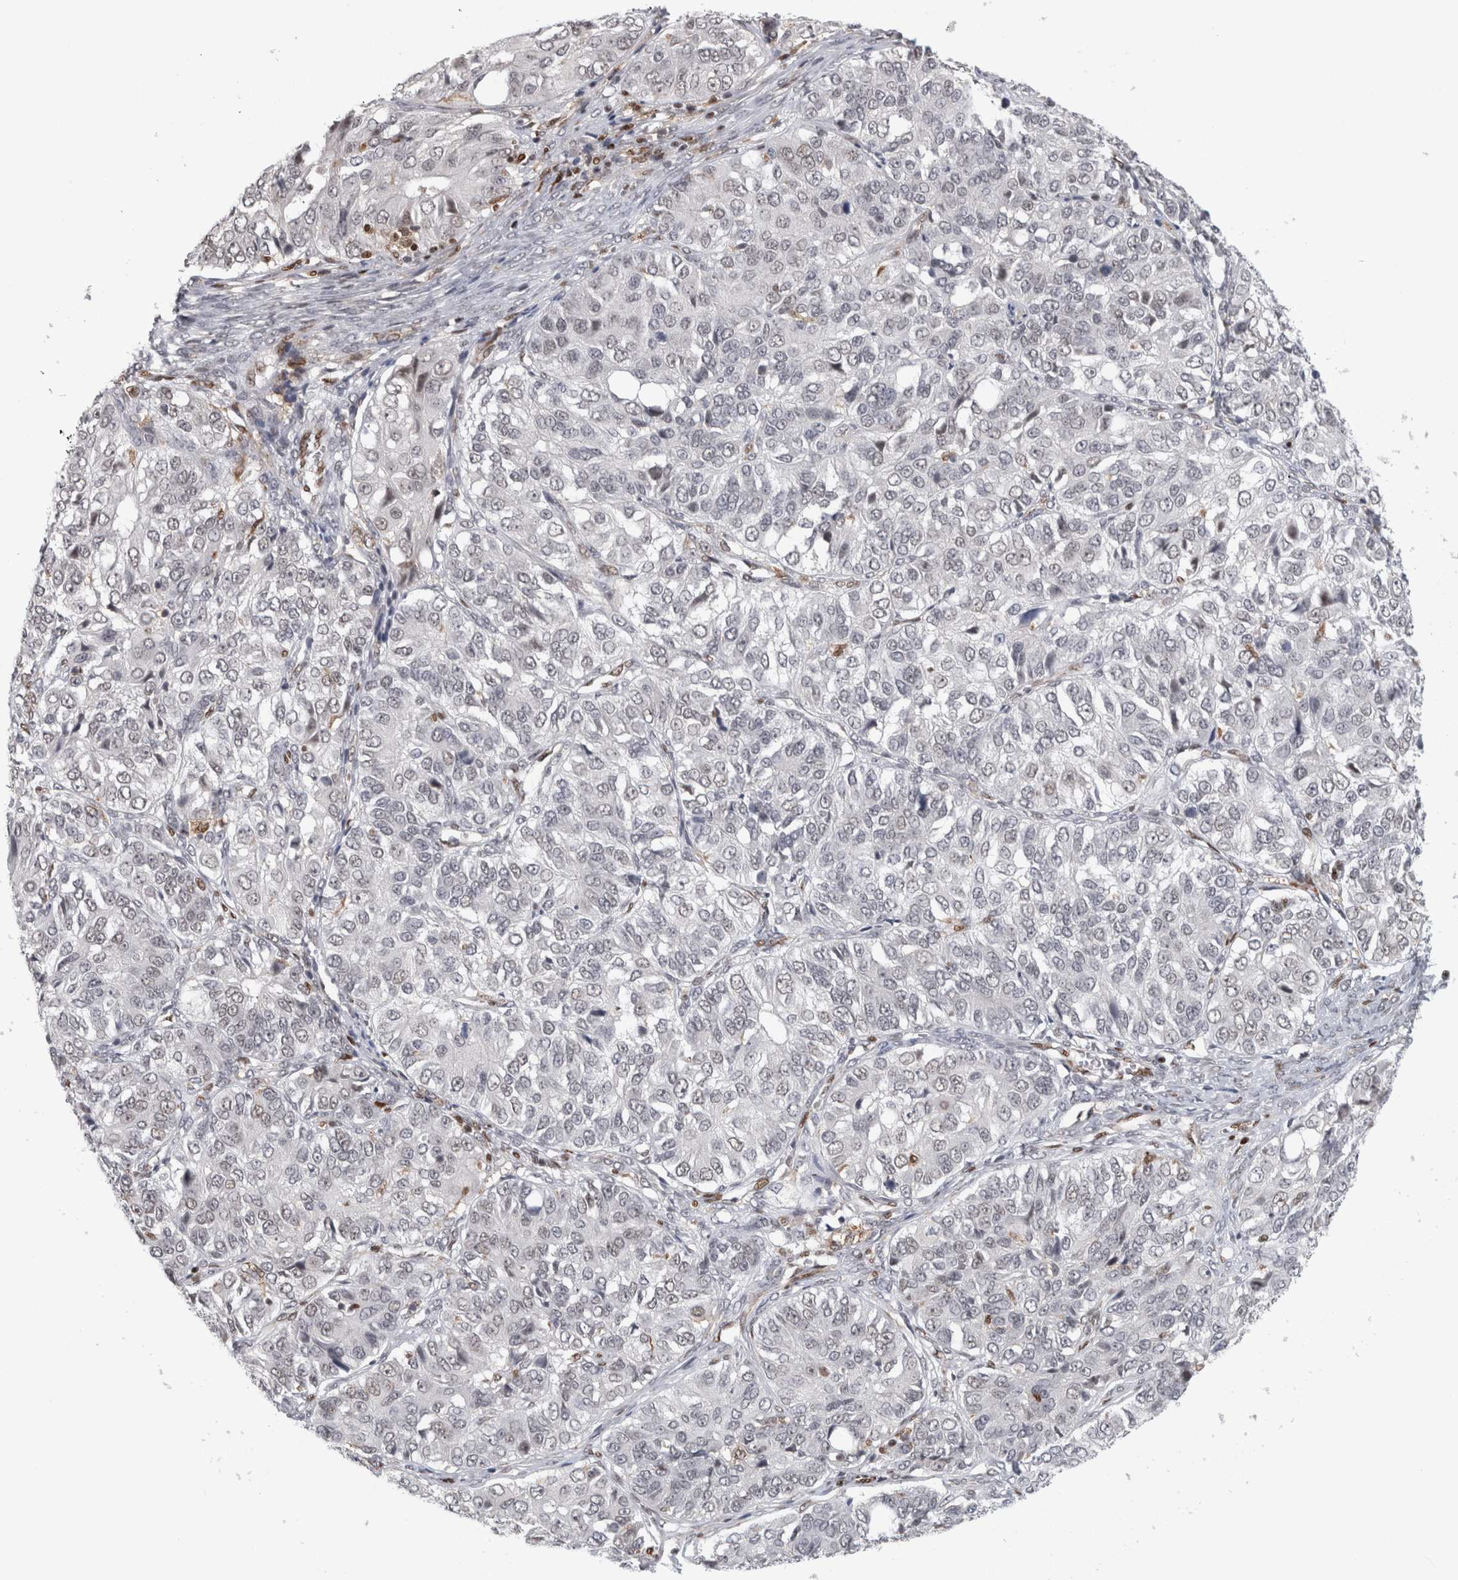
{"staining": {"intensity": "negative", "quantity": "none", "location": "none"}, "tissue": "ovarian cancer", "cell_type": "Tumor cells", "image_type": "cancer", "snomed": [{"axis": "morphology", "description": "Carcinoma, endometroid"}, {"axis": "topography", "description": "Ovary"}], "caption": "DAB (3,3'-diaminobenzidine) immunohistochemical staining of ovarian endometroid carcinoma reveals no significant expression in tumor cells.", "gene": "SRARP", "patient": {"sex": "female", "age": 51}}